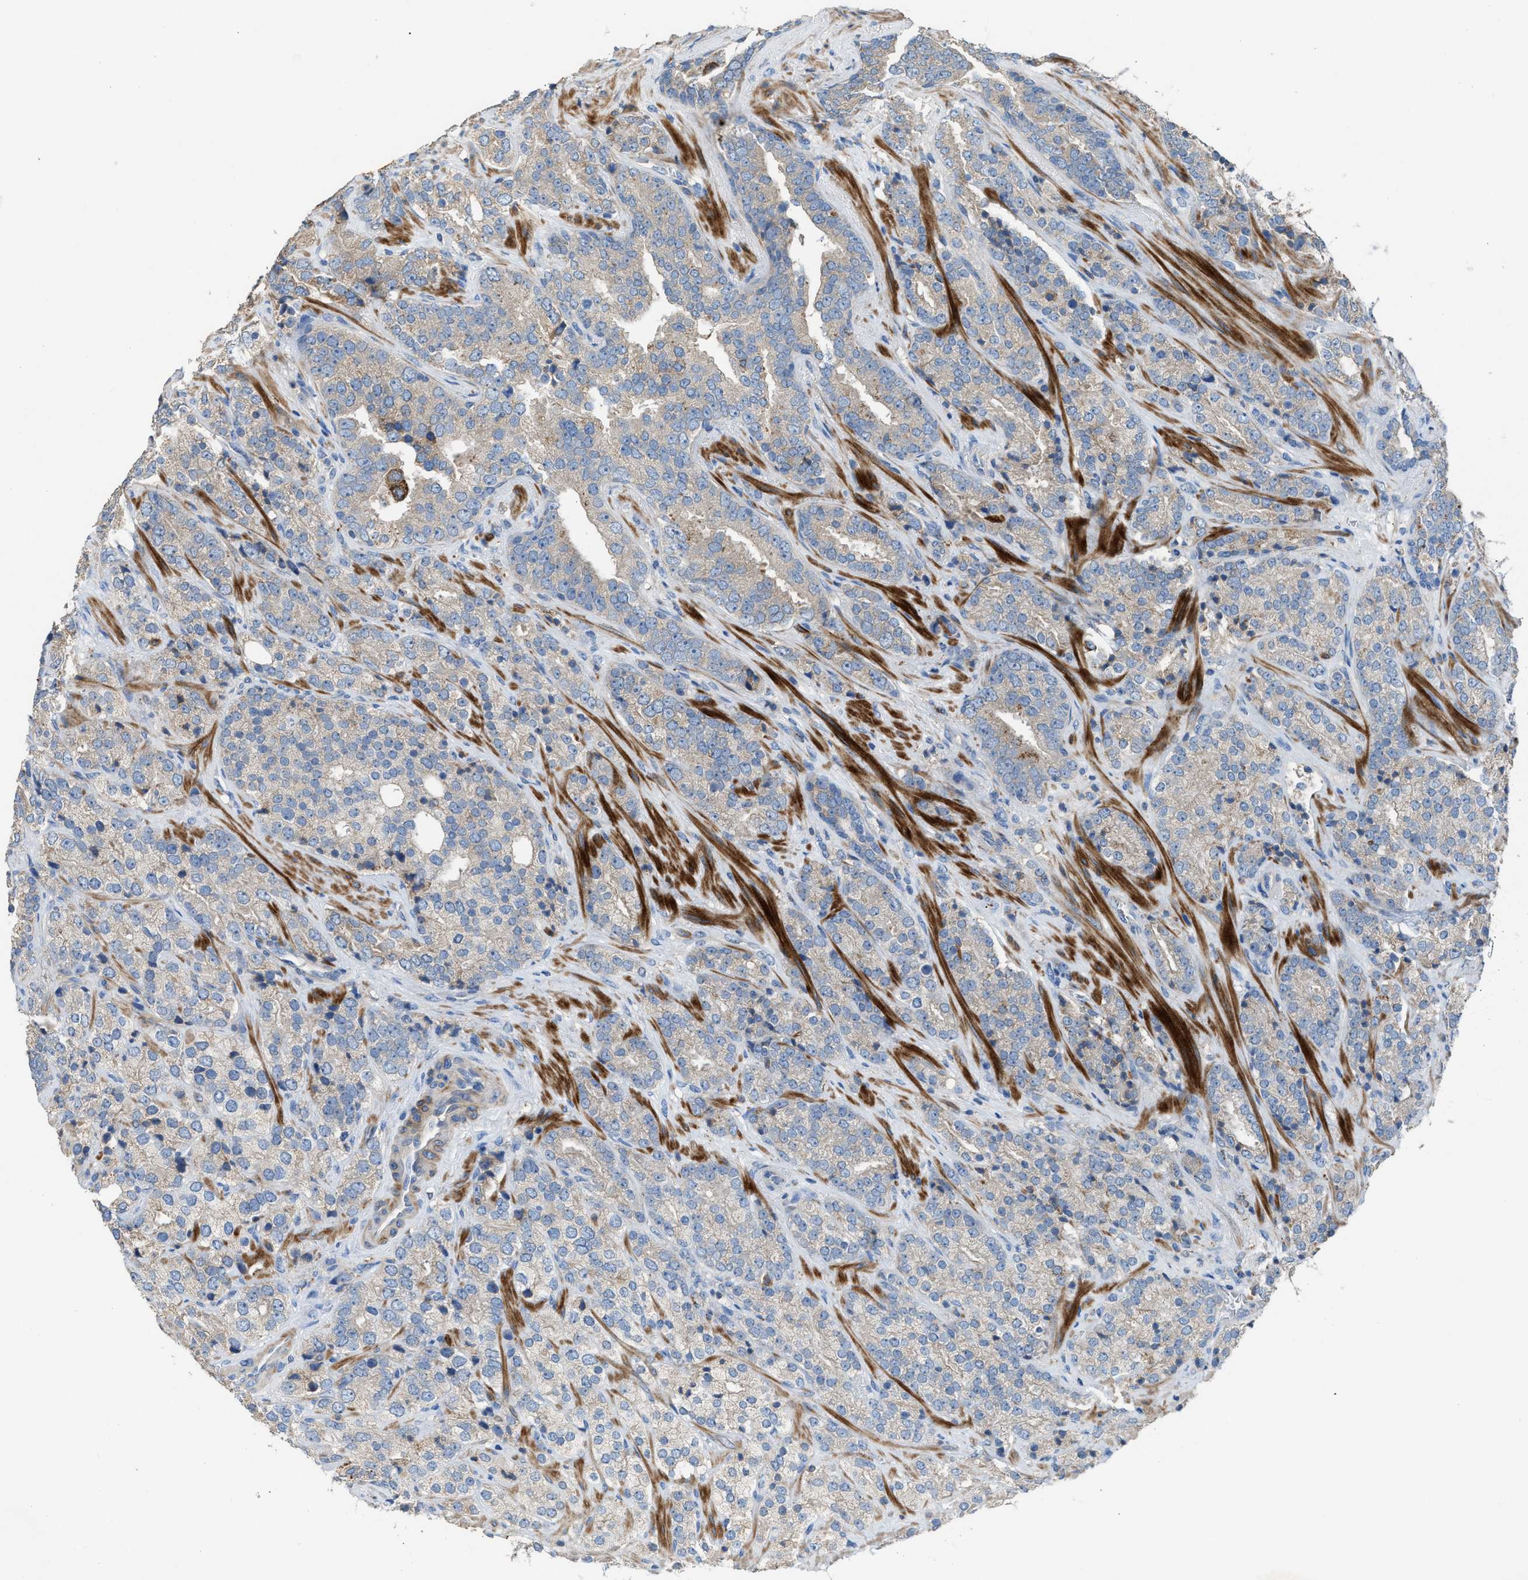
{"staining": {"intensity": "negative", "quantity": "none", "location": "none"}, "tissue": "prostate cancer", "cell_type": "Tumor cells", "image_type": "cancer", "snomed": [{"axis": "morphology", "description": "Adenocarcinoma, High grade"}, {"axis": "topography", "description": "Prostate"}], "caption": "Protein analysis of adenocarcinoma (high-grade) (prostate) shows no significant expression in tumor cells. (DAB IHC, high magnification).", "gene": "AOAH", "patient": {"sex": "male", "age": 71}}